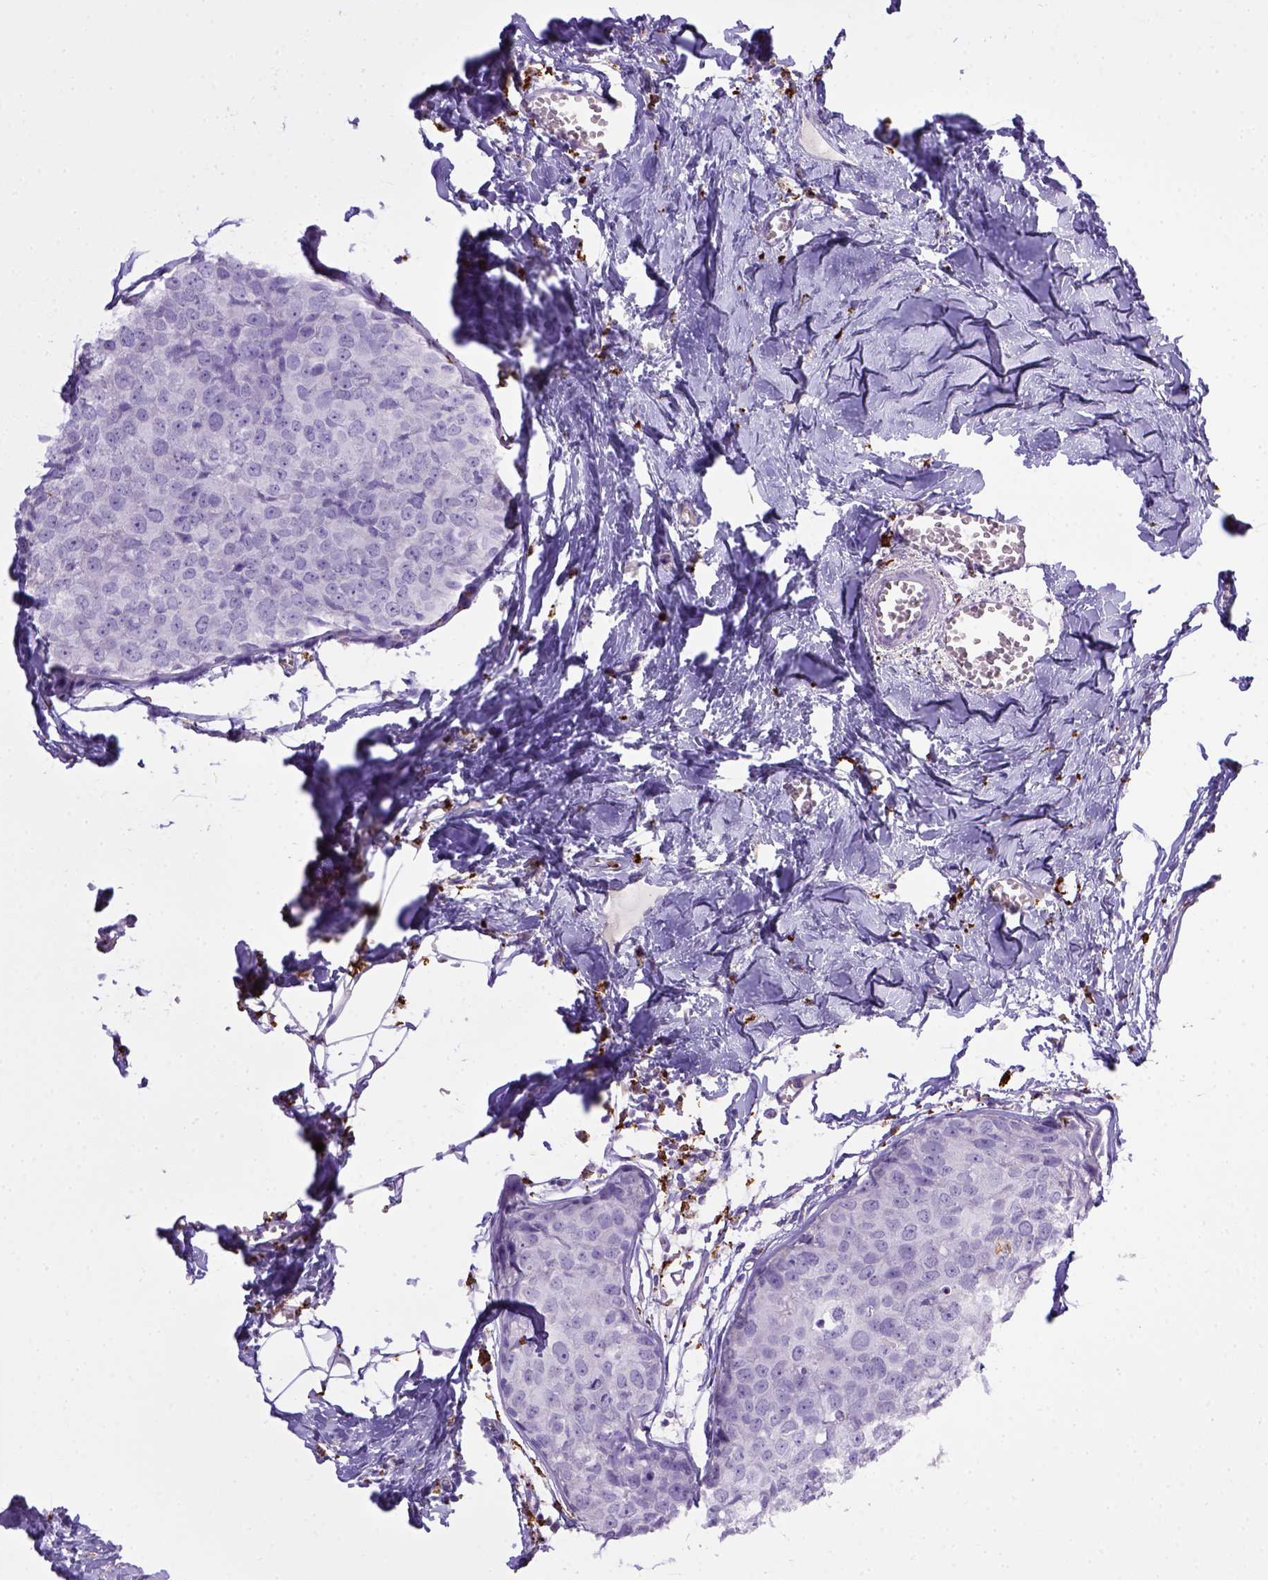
{"staining": {"intensity": "negative", "quantity": "none", "location": "none"}, "tissue": "breast cancer", "cell_type": "Tumor cells", "image_type": "cancer", "snomed": [{"axis": "morphology", "description": "Duct carcinoma"}, {"axis": "topography", "description": "Breast"}], "caption": "DAB immunohistochemical staining of breast cancer (invasive ductal carcinoma) demonstrates no significant positivity in tumor cells.", "gene": "CD68", "patient": {"sex": "female", "age": 38}}